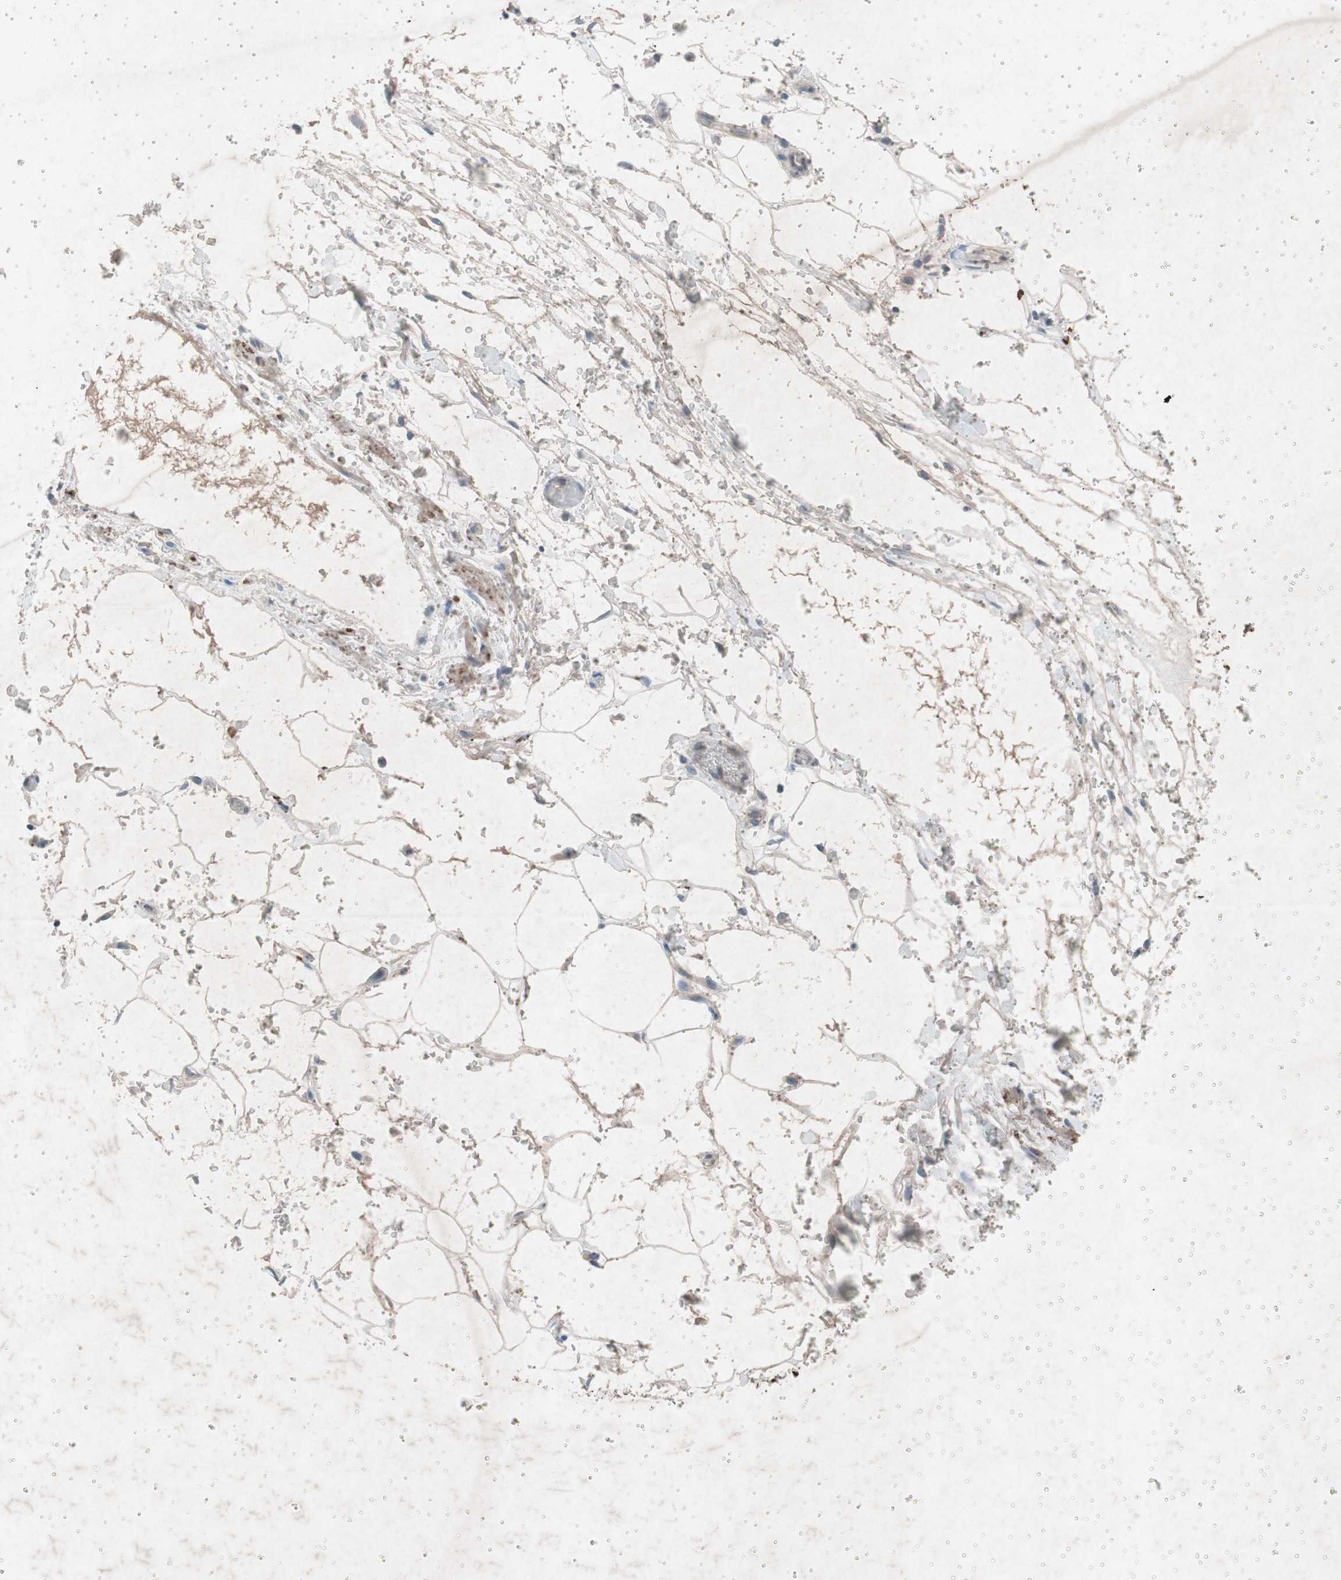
{"staining": {"intensity": "weak", "quantity": "25%-75%", "location": "cytoplasmic/membranous"}, "tissue": "stomach cancer", "cell_type": "Tumor cells", "image_type": "cancer", "snomed": [{"axis": "morphology", "description": "Adenocarcinoma, NOS"}, {"axis": "topography", "description": "Stomach, lower"}], "caption": "High-magnification brightfield microscopy of stomach cancer stained with DAB (3,3'-diaminobenzidine) (brown) and counterstained with hematoxylin (blue). tumor cells exhibit weak cytoplasmic/membranous expression is seen in approximately25%-75% of cells.", "gene": "GRB7", "patient": {"sex": "male", "age": 84}}